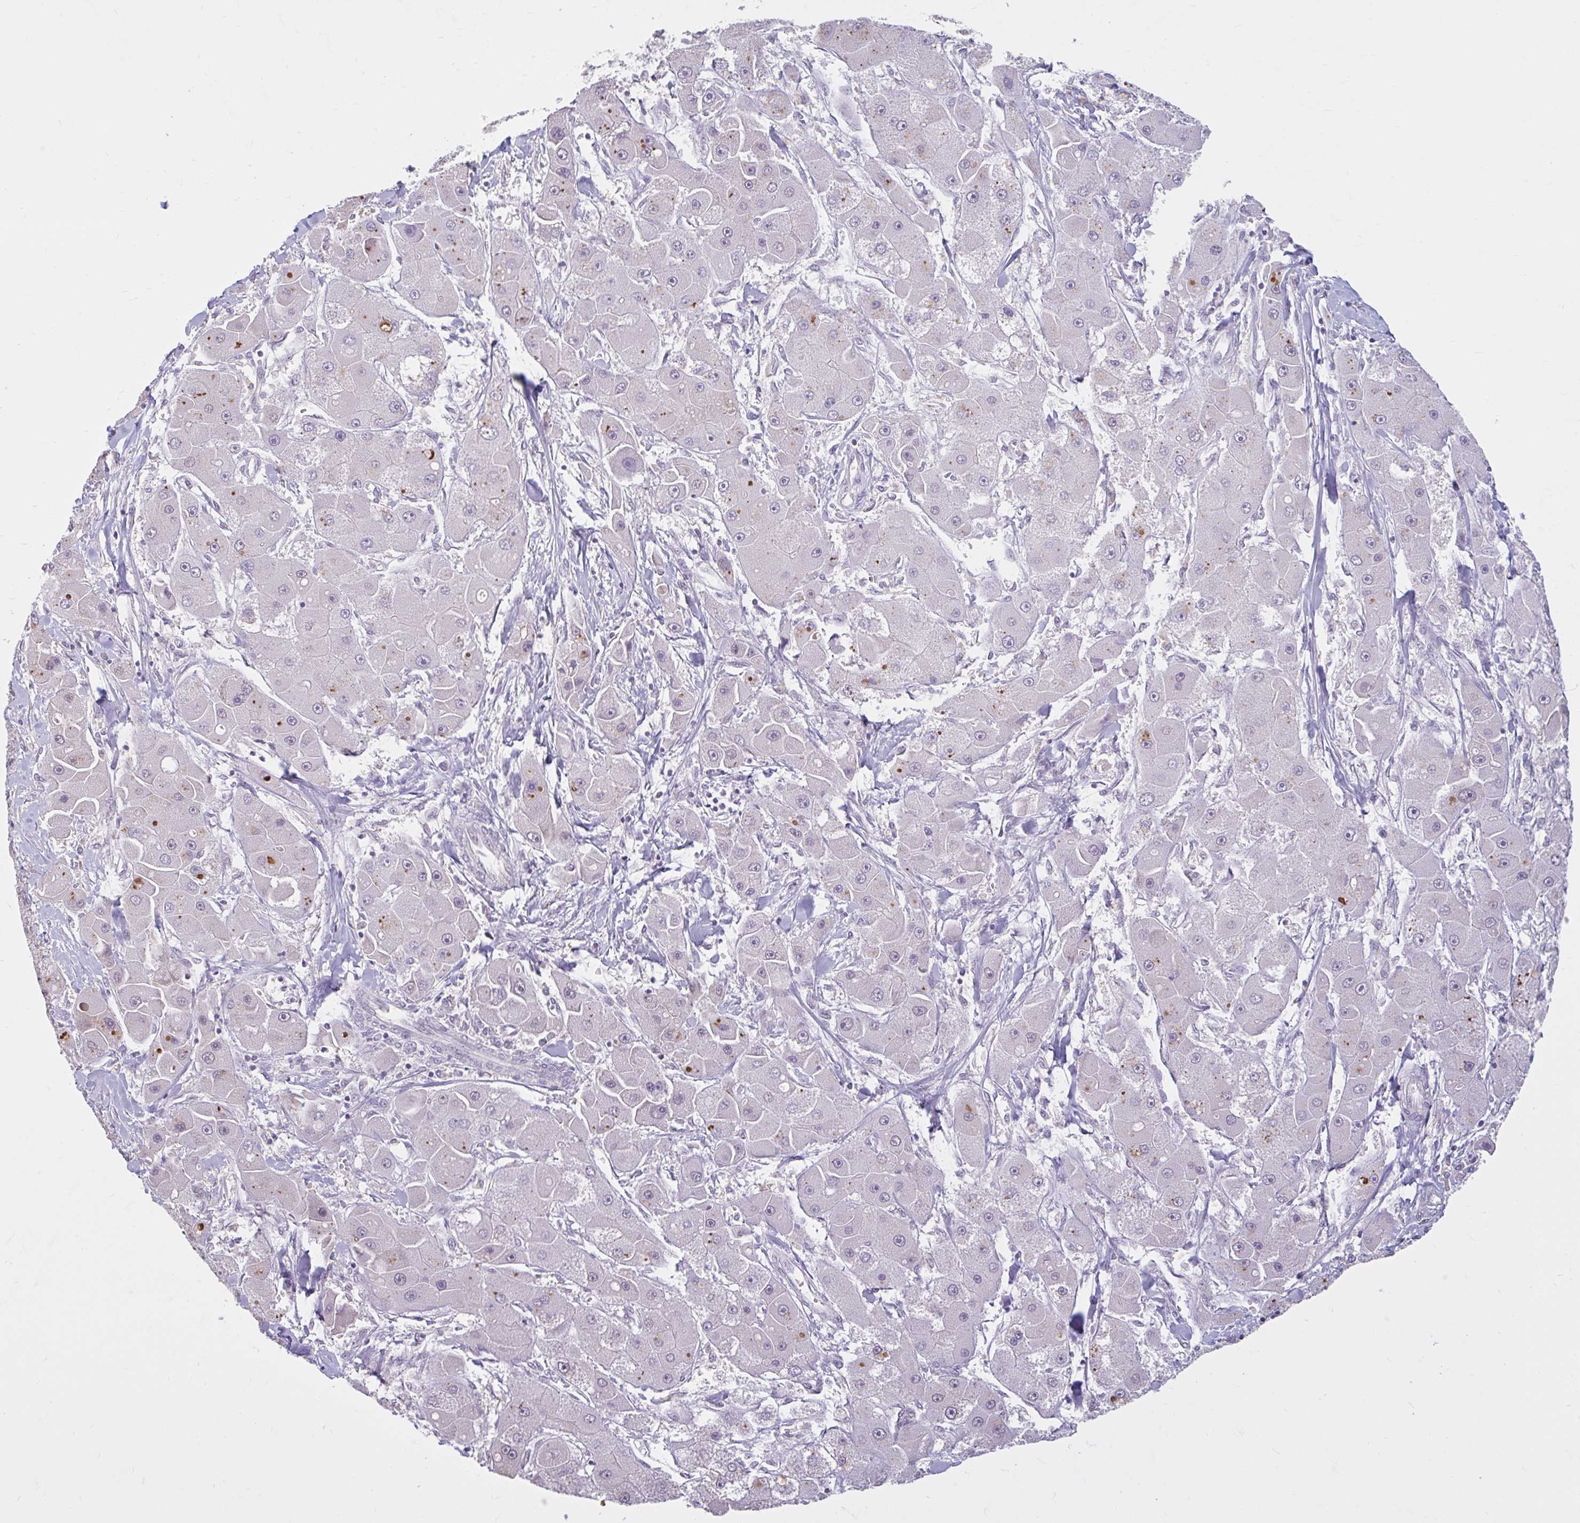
{"staining": {"intensity": "negative", "quantity": "none", "location": "none"}, "tissue": "liver cancer", "cell_type": "Tumor cells", "image_type": "cancer", "snomed": [{"axis": "morphology", "description": "Carcinoma, Hepatocellular, NOS"}, {"axis": "topography", "description": "Liver"}], "caption": "This is an immunohistochemistry (IHC) histopathology image of human liver hepatocellular carcinoma. There is no positivity in tumor cells.", "gene": "CDH19", "patient": {"sex": "male", "age": 24}}